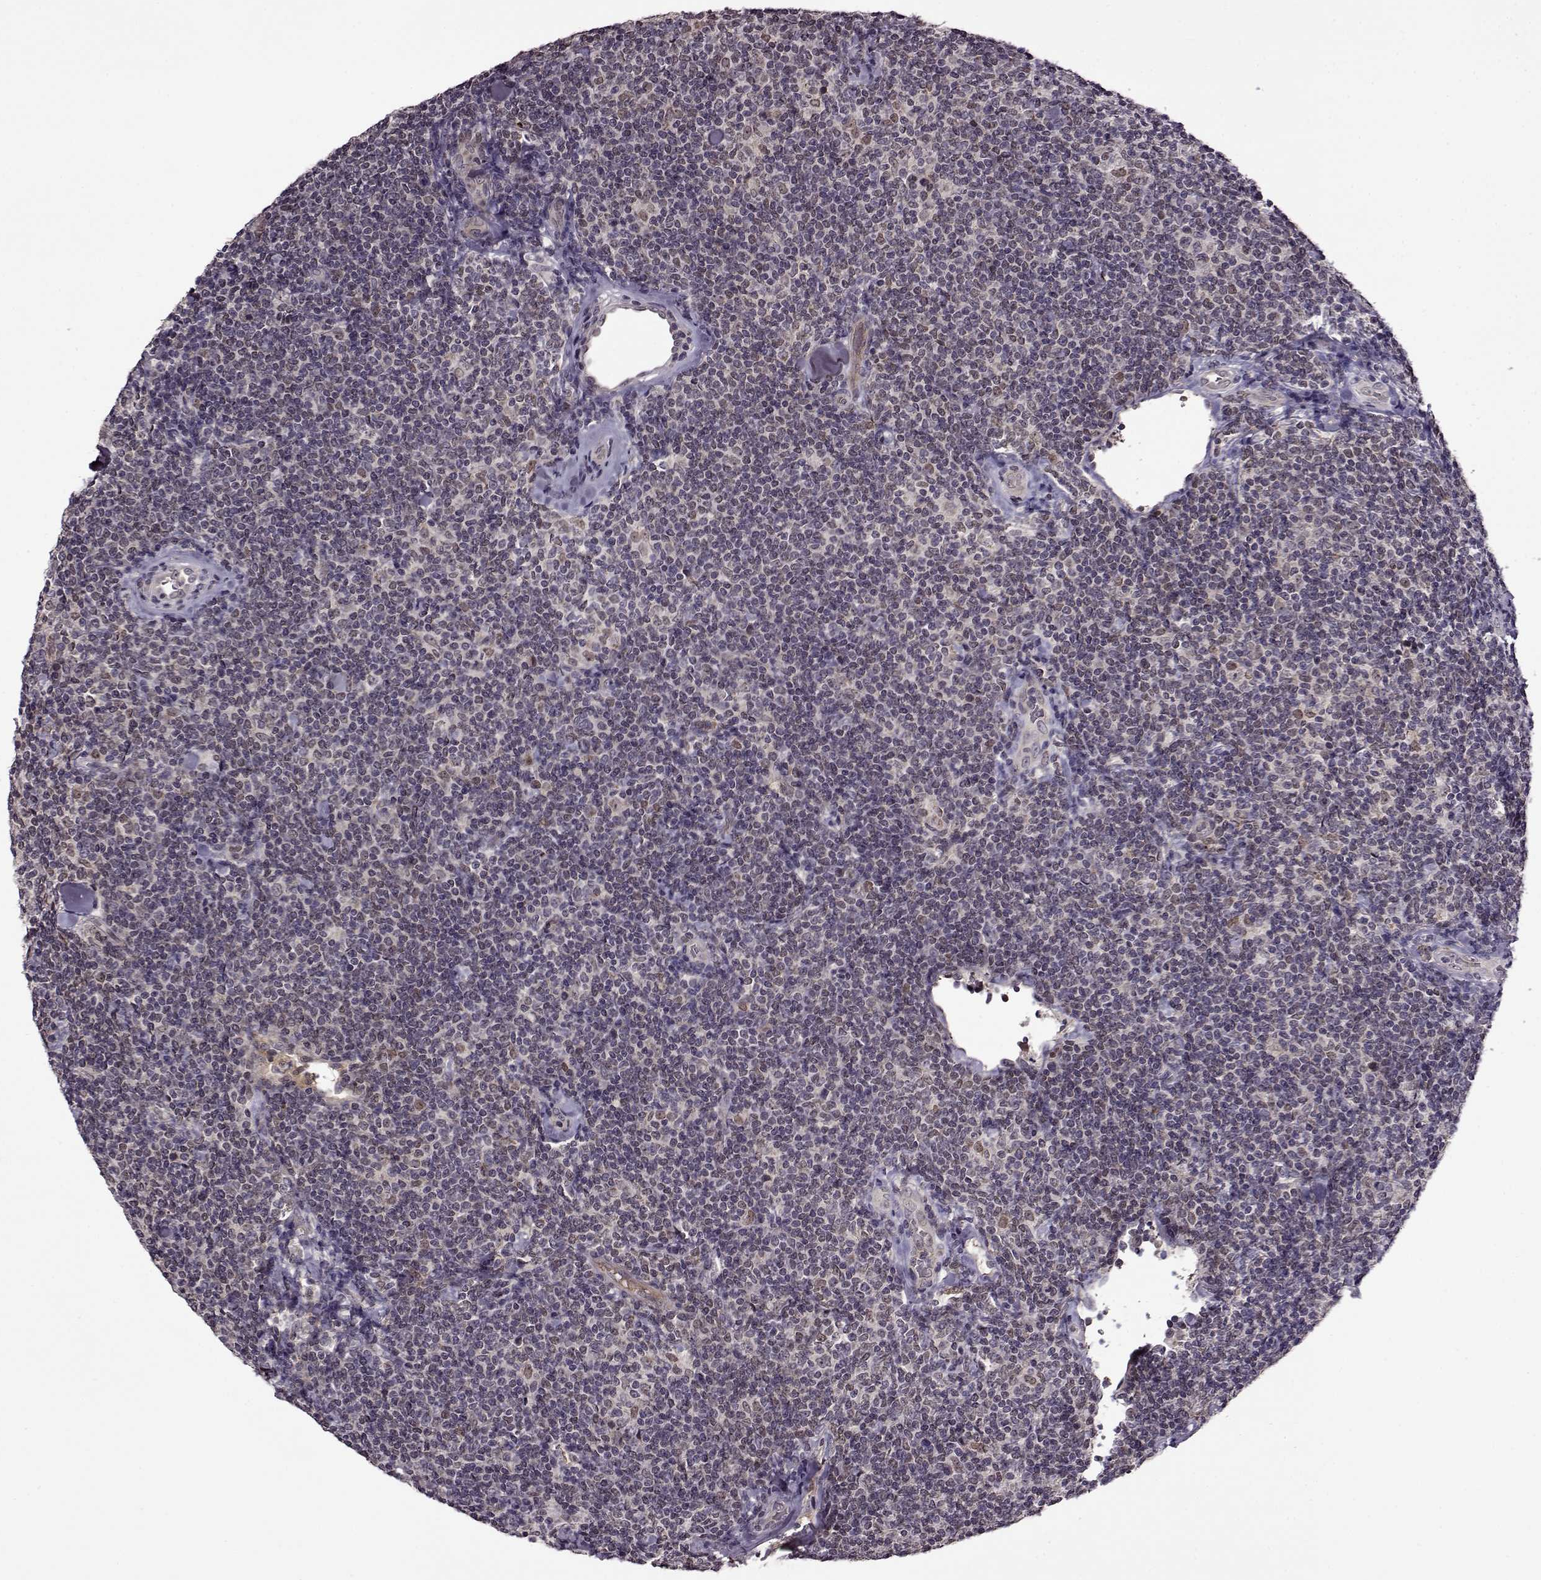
{"staining": {"intensity": "negative", "quantity": "none", "location": "none"}, "tissue": "lymphoma", "cell_type": "Tumor cells", "image_type": "cancer", "snomed": [{"axis": "morphology", "description": "Malignant lymphoma, non-Hodgkin's type, Low grade"}, {"axis": "topography", "description": "Lymph node"}], "caption": "Protein analysis of lymphoma shows no significant expression in tumor cells. (Brightfield microscopy of DAB (3,3'-diaminobenzidine) immunohistochemistry (IHC) at high magnification).", "gene": "MAIP1", "patient": {"sex": "female", "age": 56}}